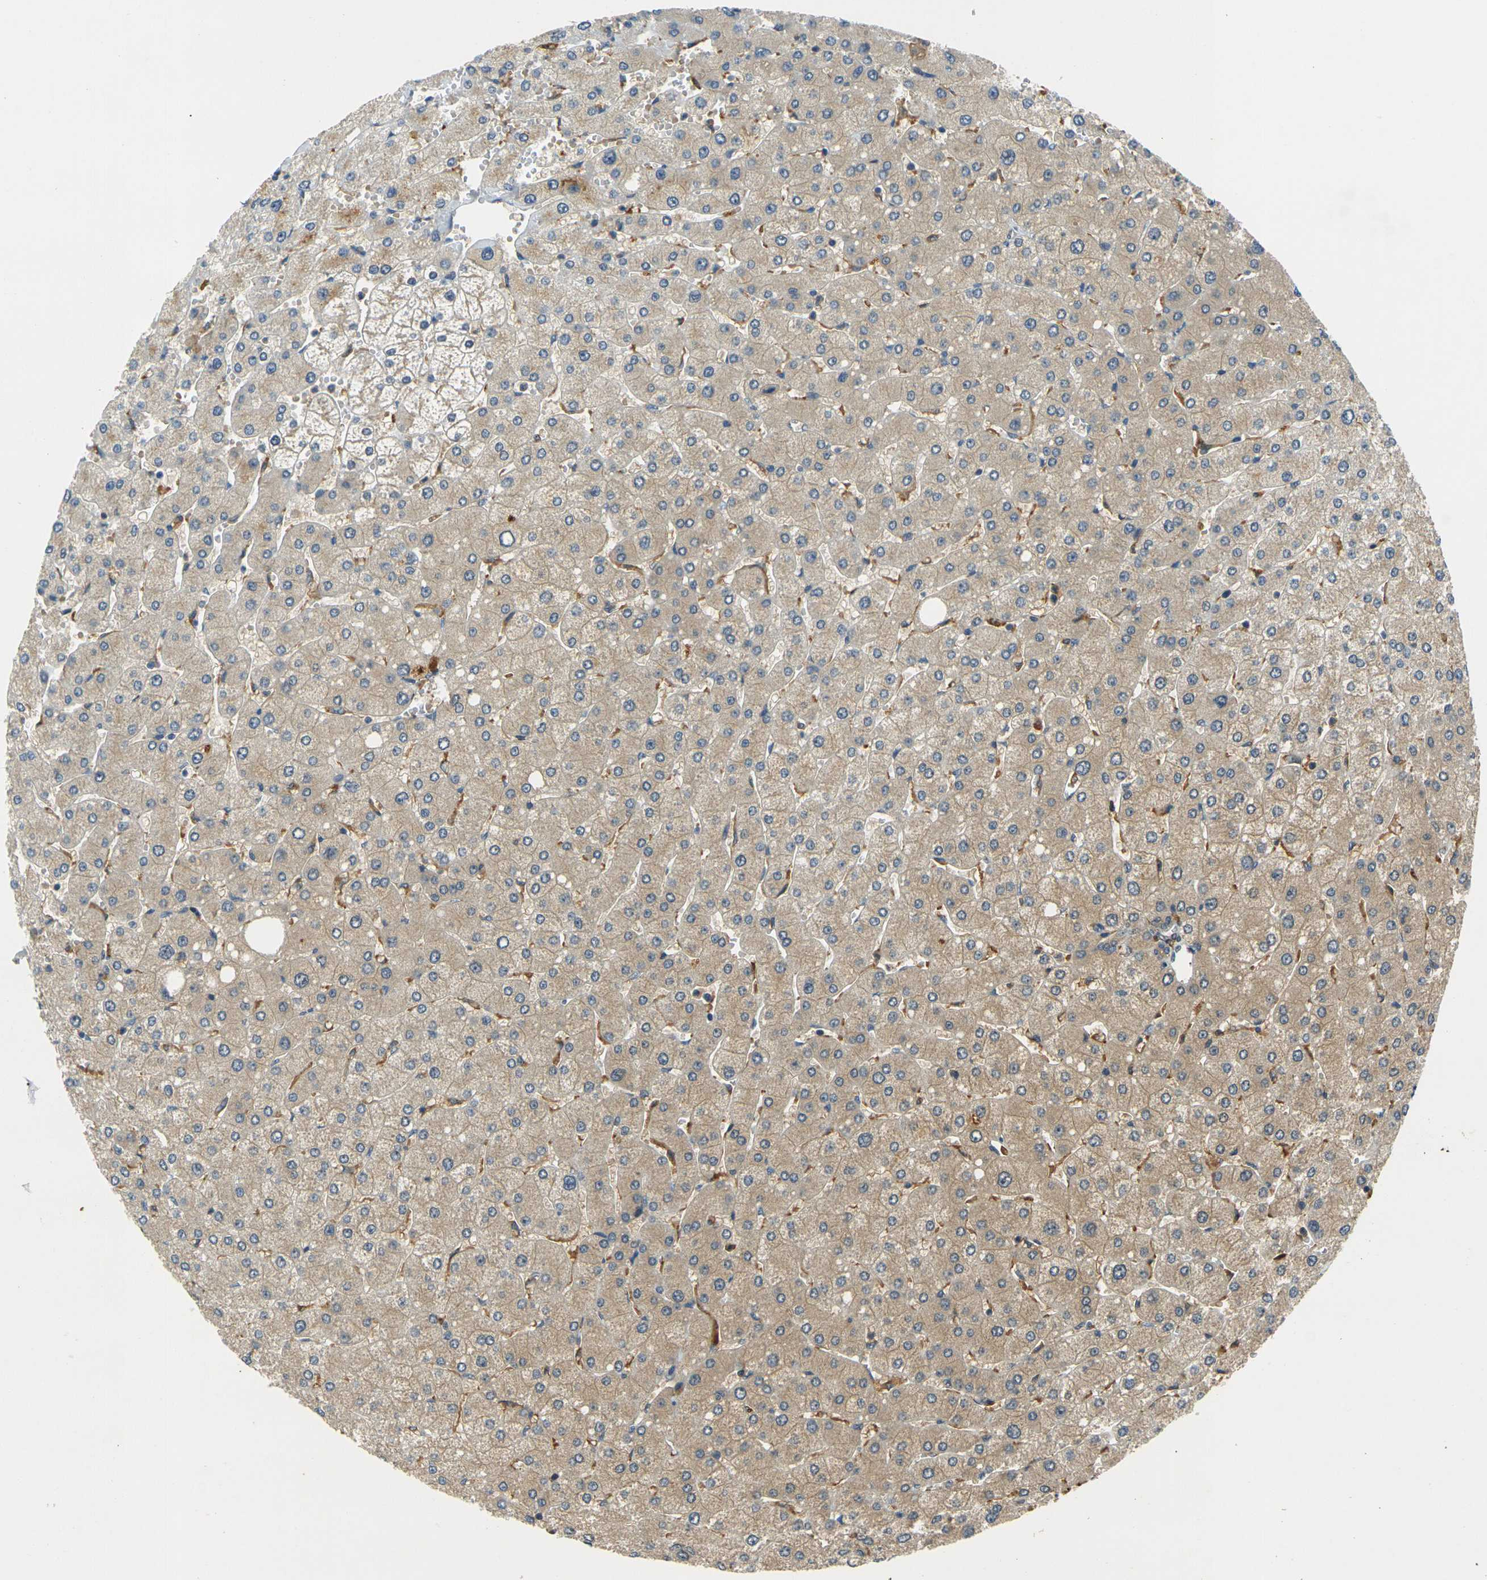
{"staining": {"intensity": "moderate", "quantity": ">75%", "location": "cytoplasmic/membranous"}, "tissue": "liver", "cell_type": "Cholangiocytes", "image_type": "normal", "snomed": [{"axis": "morphology", "description": "Normal tissue, NOS"}, {"axis": "topography", "description": "Liver"}], "caption": "Liver stained with immunohistochemistry reveals moderate cytoplasmic/membranous expression in approximately >75% of cholangiocytes. (IHC, brightfield microscopy, high magnification).", "gene": "PIGL", "patient": {"sex": "male", "age": 55}}